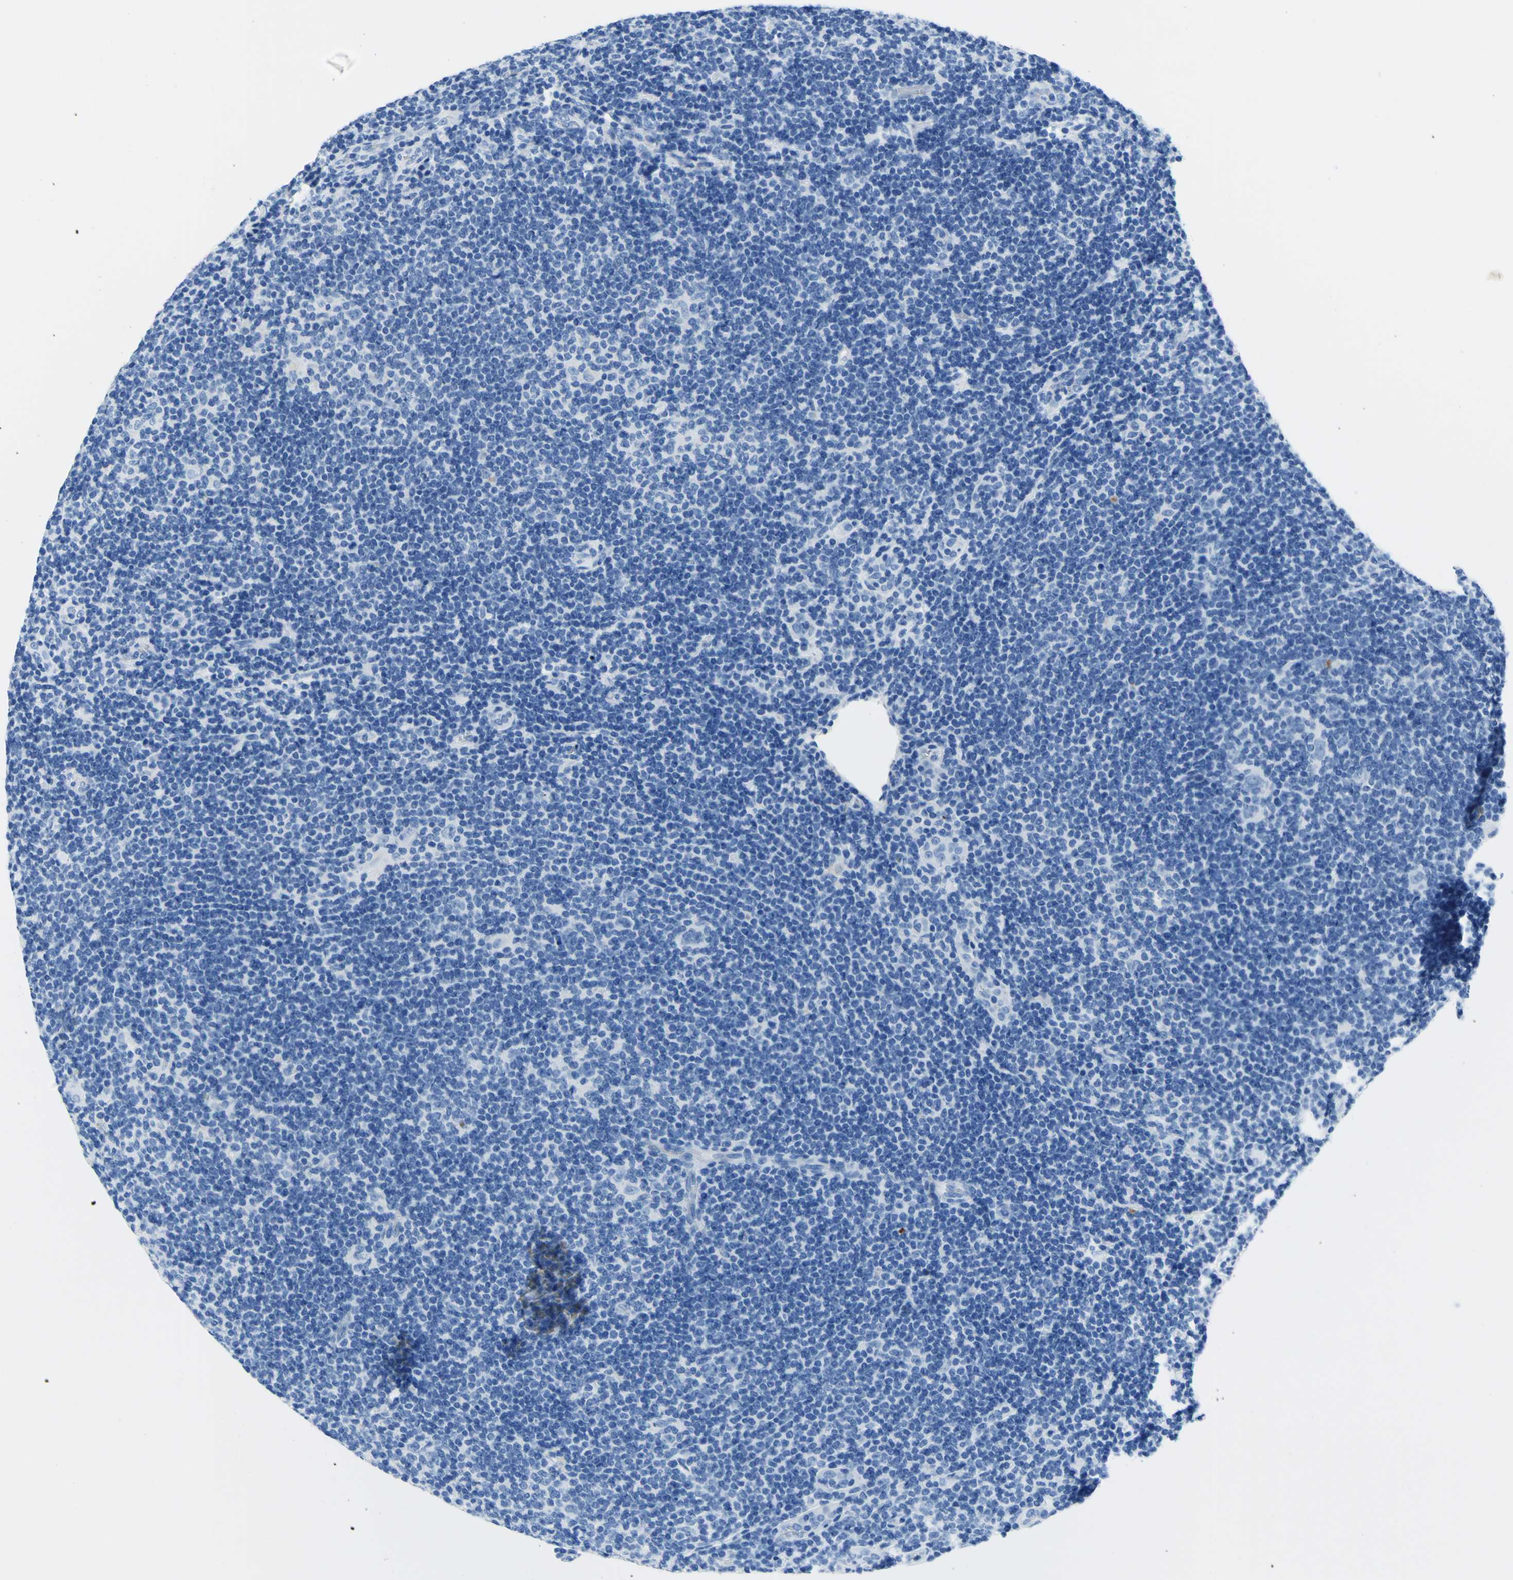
{"staining": {"intensity": "negative", "quantity": "none", "location": "none"}, "tissue": "lymphoma", "cell_type": "Tumor cells", "image_type": "cancer", "snomed": [{"axis": "morphology", "description": "Hodgkin's disease, NOS"}, {"axis": "topography", "description": "Lymph node"}], "caption": "IHC of human lymphoma displays no expression in tumor cells.", "gene": "MYH2", "patient": {"sex": "female", "age": 57}}